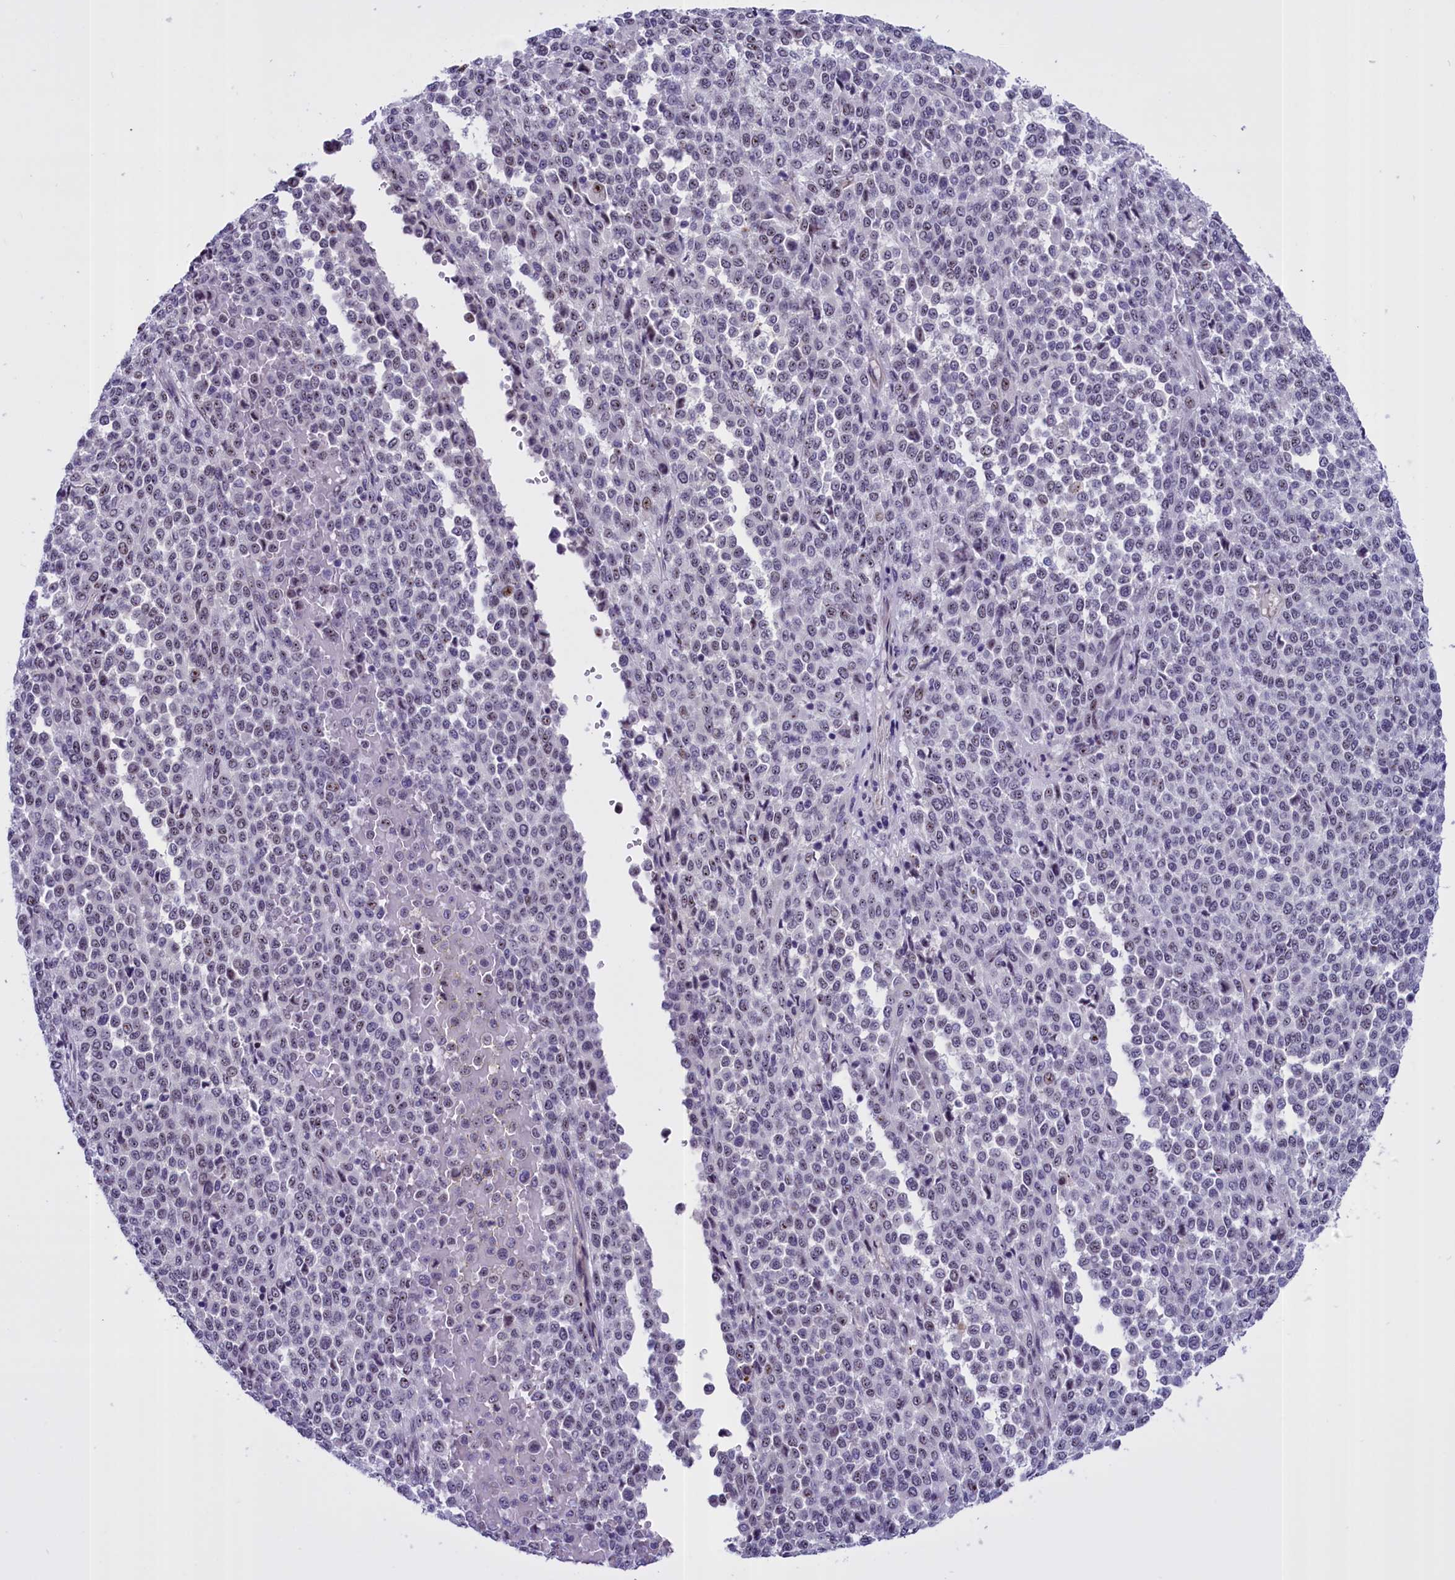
{"staining": {"intensity": "weak", "quantity": "<25%", "location": "nuclear"}, "tissue": "melanoma", "cell_type": "Tumor cells", "image_type": "cancer", "snomed": [{"axis": "morphology", "description": "Malignant melanoma, Metastatic site"}, {"axis": "topography", "description": "Pancreas"}], "caption": "The image demonstrates no staining of tumor cells in malignant melanoma (metastatic site).", "gene": "TBL3", "patient": {"sex": "female", "age": 30}}